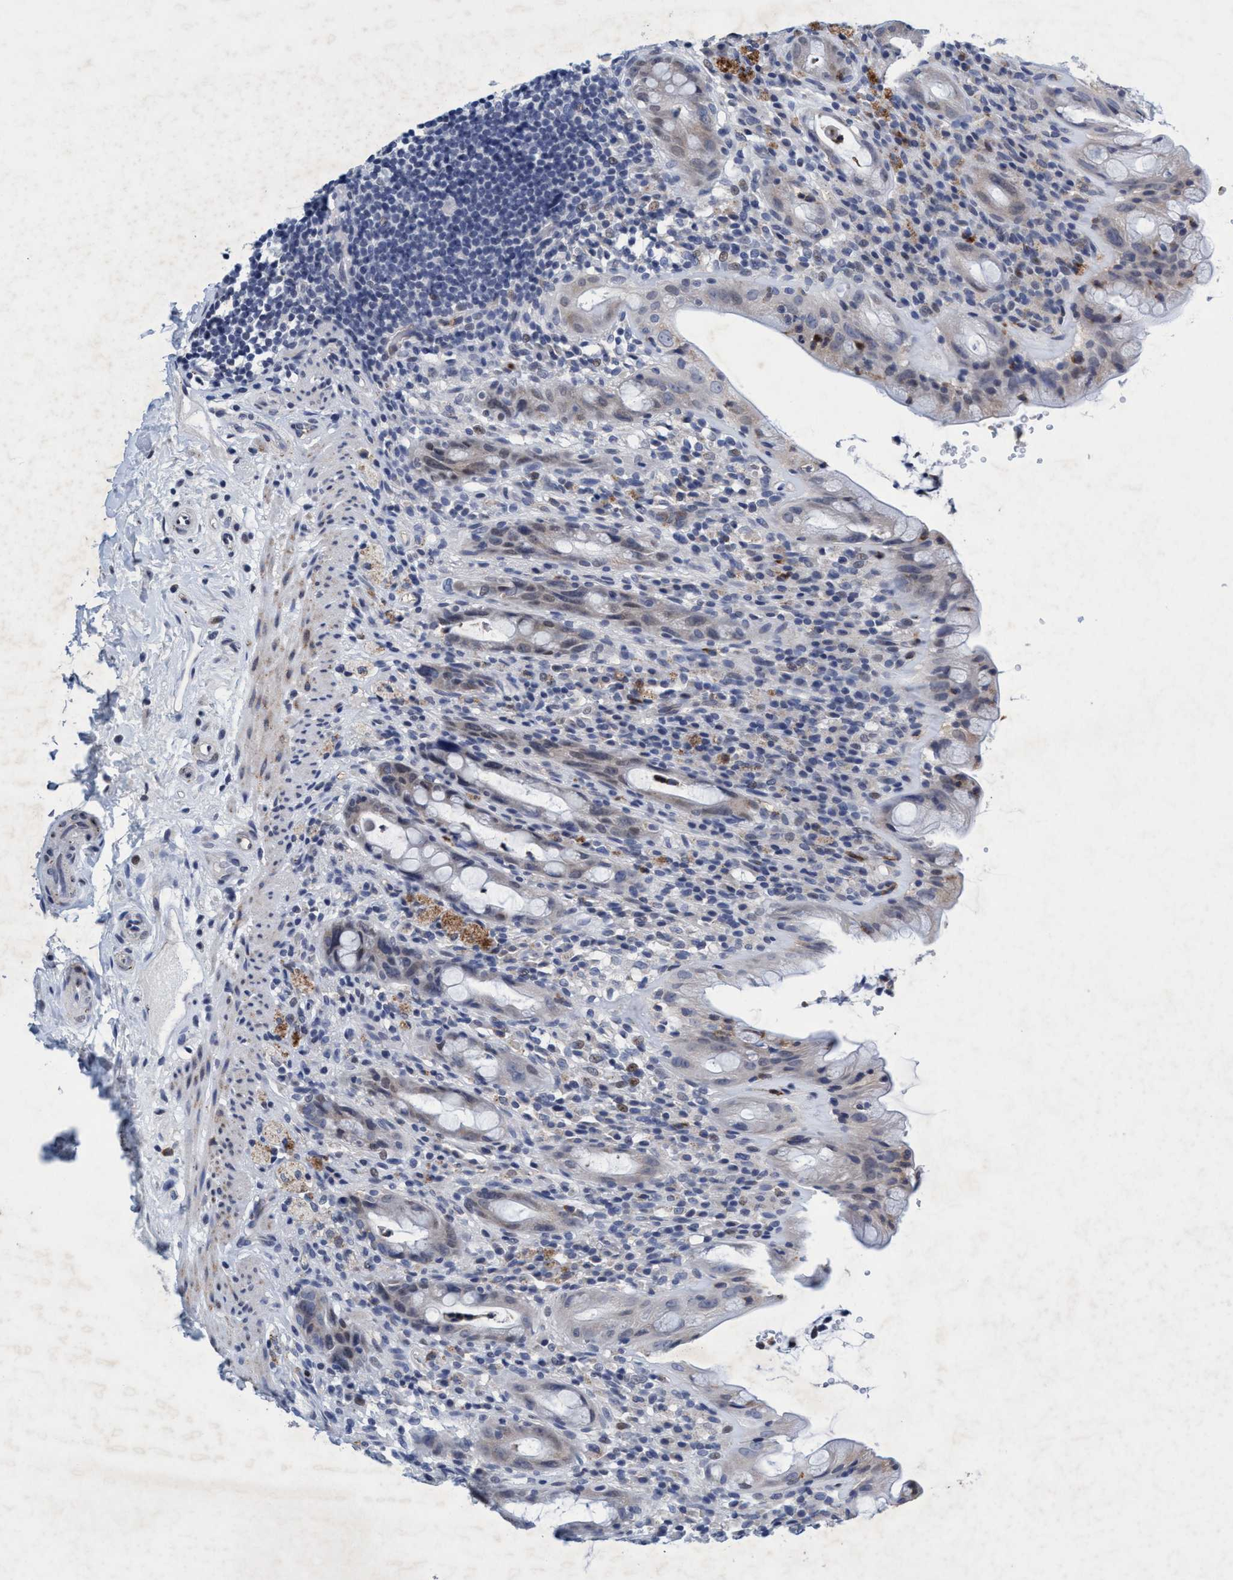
{"staining": {"intensity": "weak", "quantity": "<25%", "location": "cytoplasmic/membranous"}, "tissue": "rectum", "cell_type": "Glandular cells", "image_type": "normal", "snomed": [{"axis": "morphology", "description": "Normal tissue, NOS"}, {"axis": "topography", "description": "Rectum"}], "caption": "This is an immunohistochemistry micrograph of normal human rectum. There is no staining in glandular cells.", "gene": "GRB14", "patient": {"sex": "male", "age": 44}}